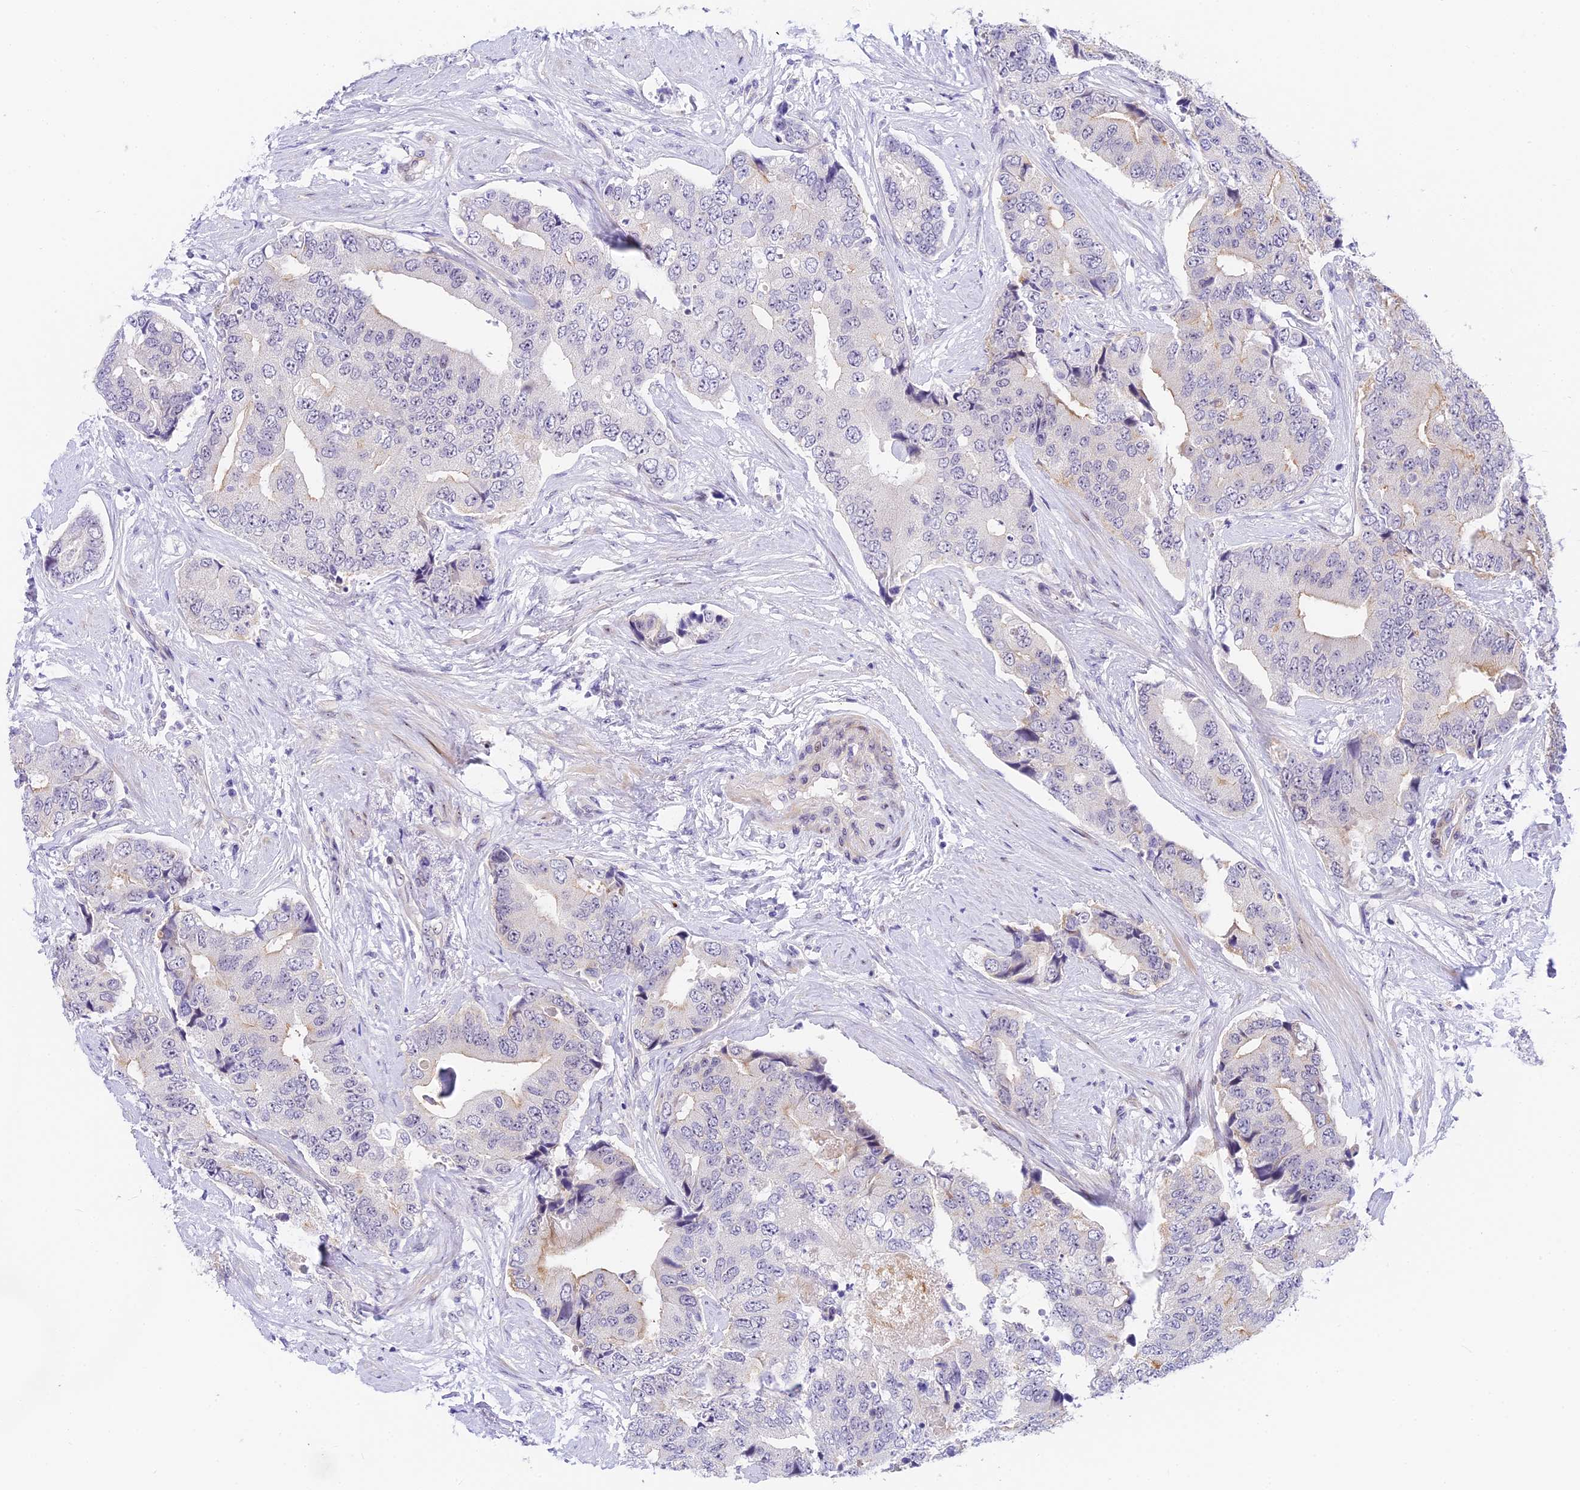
{"staining": {"intensity": "negative", "quantity": "none", "location": "none"}, "tissue": "prostate cancer", "cell_type": "Tumor cells", "image_type": "cancer", "snomed": [{"axis": "morphology", "description": "Adenocarcinoma, High grade"}, {"axis": "topography", "description": "Prostate"}], "caption": "High power microscopy micrograph of an IHC histopathology image of prostate cancer (adenocarcinoma (high-grade)), revealing no significant staining in tumor cells.", "gene": "MIDN", "patient": {"sex": "male", "age": 70}}